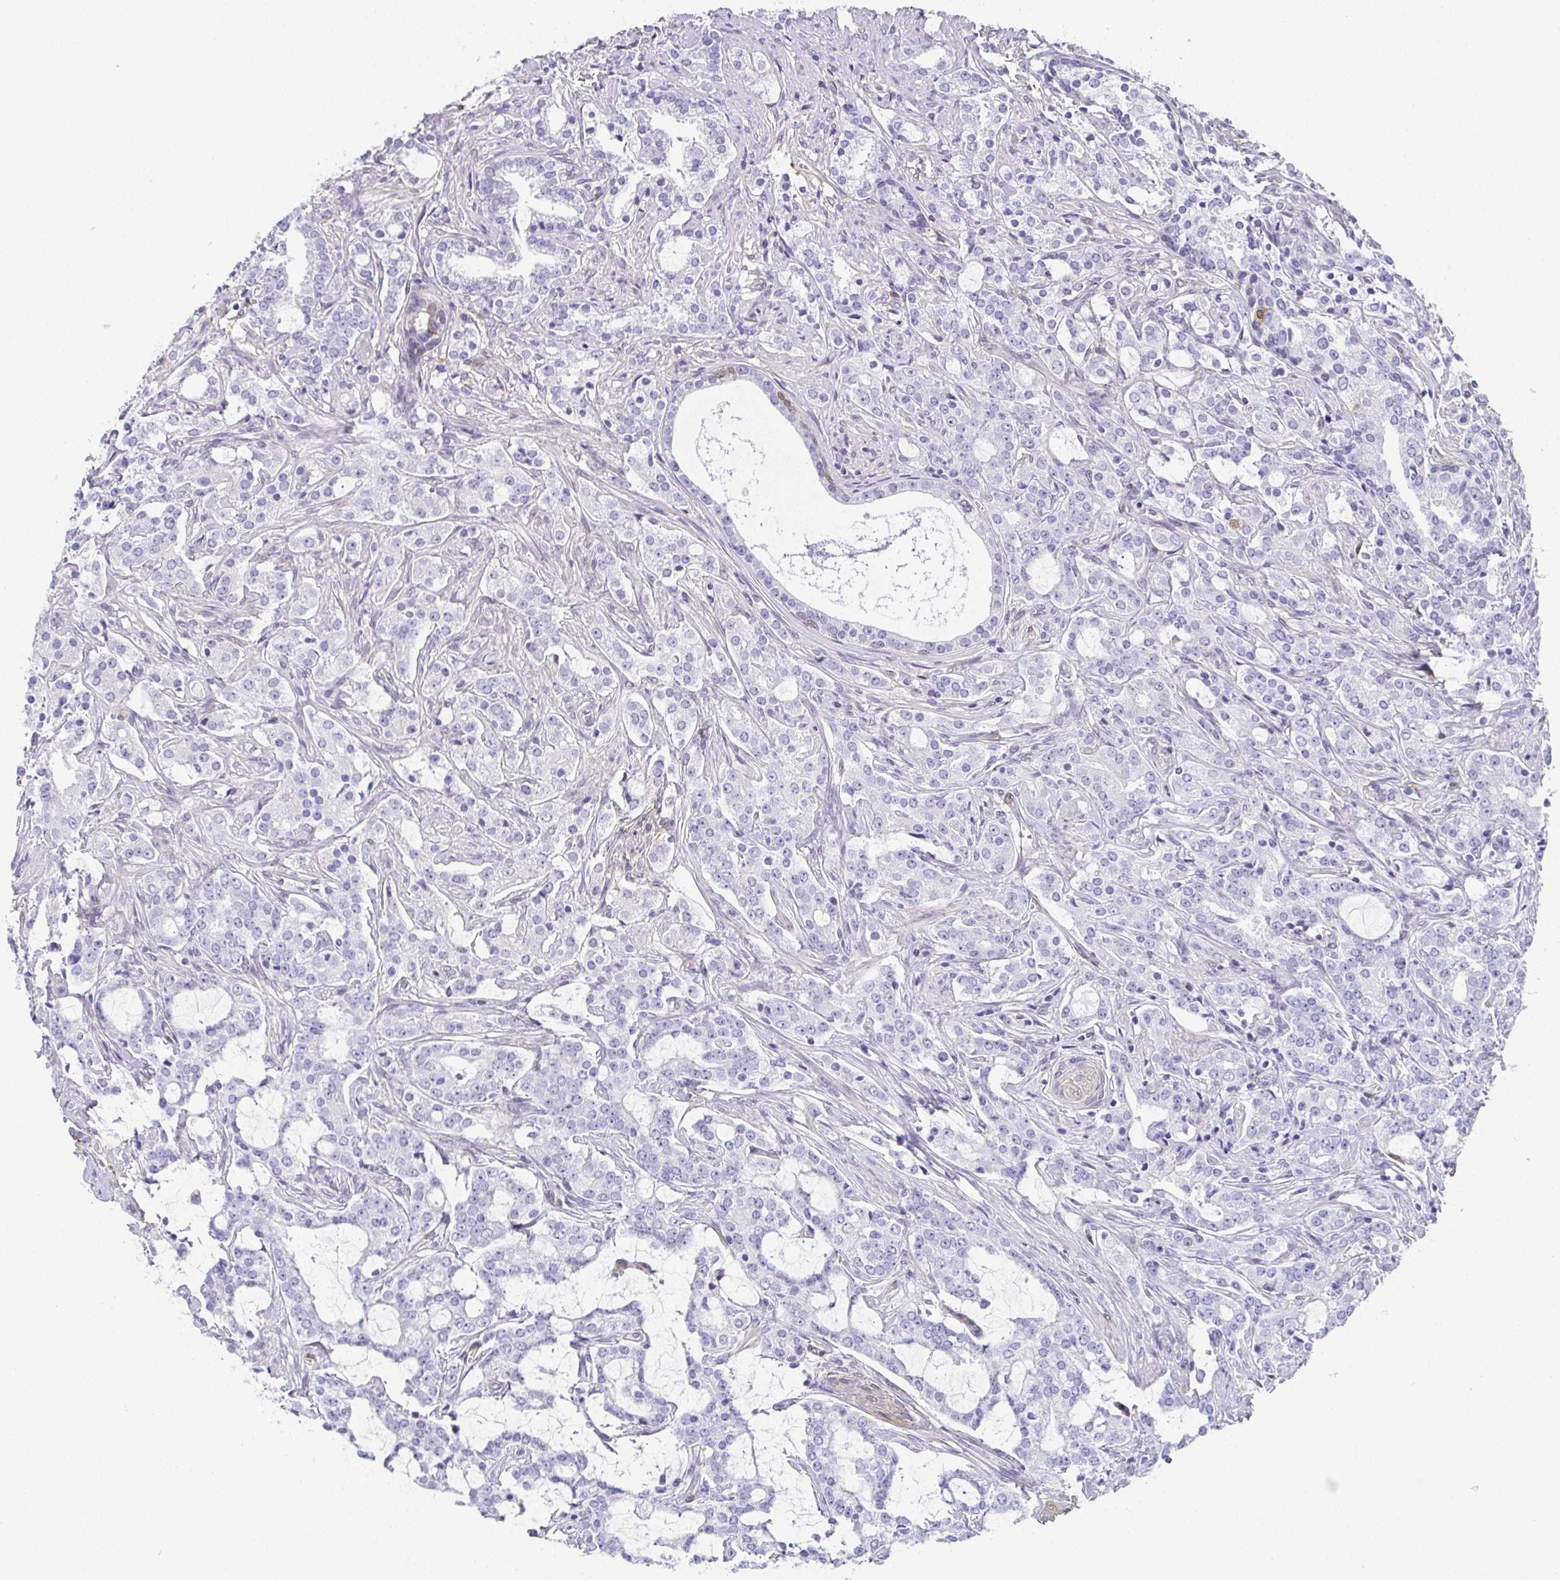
{"staining": {"intensity": "negative", "quantity": "none", "location": "none"}, "tissue": "prostate cancer", "cell_type": "Tumor cells", "image_type": "cancer", "snomed": [{"axis": "morphology", "description": "Adenocarcinoma, Medium grade"}, {"axis": "topography", "description": "Prostate"}], "caption": "DAB immunohistochemical staining of medium-grade adenocarcinoma (prostate) reveals no significant staining in tumor cells.", "gene": "RBP1", "patient": {"sex": "male", "age": 57}}